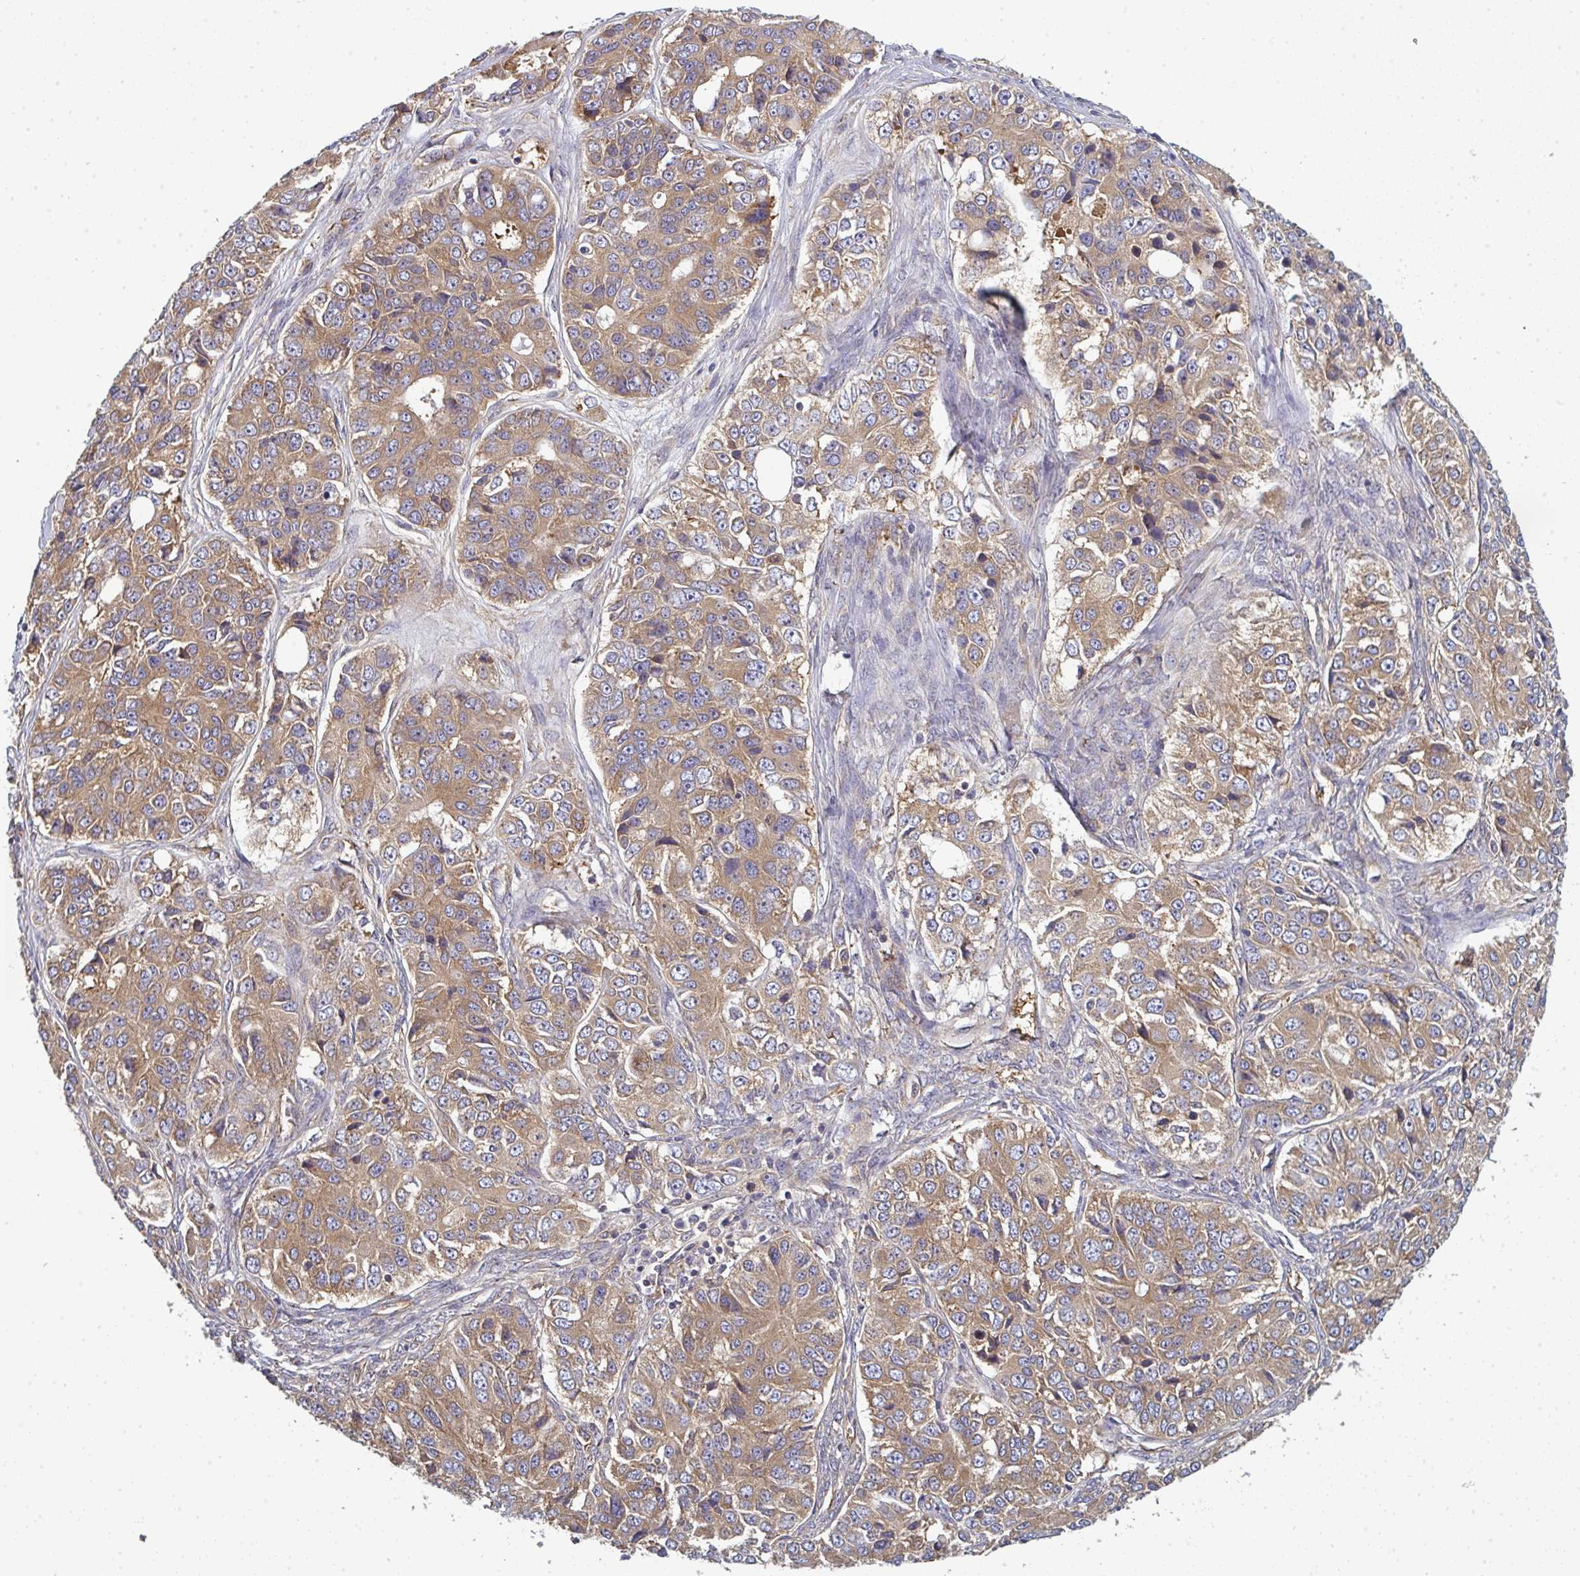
{"staining": {"intensity": "moderate", "quantity": ">75%", "location": "cytoplasmic/membranous"}, "tissue": "ovarian cancer", "cell_type": "Tumor cells", "image_type": "cancer", "snomed": [{"axis": "morphology", "description": "Carcinoma, endometroid"}, {"axis": "topography", "description": "Ovary"}], "caption": "Tumor cells reveal medium levels of moderate cytoplasmic/membranous staining in approximately >75% of cells in endometroid carcinoma (ovarian). (Stains: DAB in brown, nuclei in blue, Microscopy: brightfield microscopy at high magnification).", "gene": "DYNC1I2", "patient": {"sex": "female", "age": 51}}